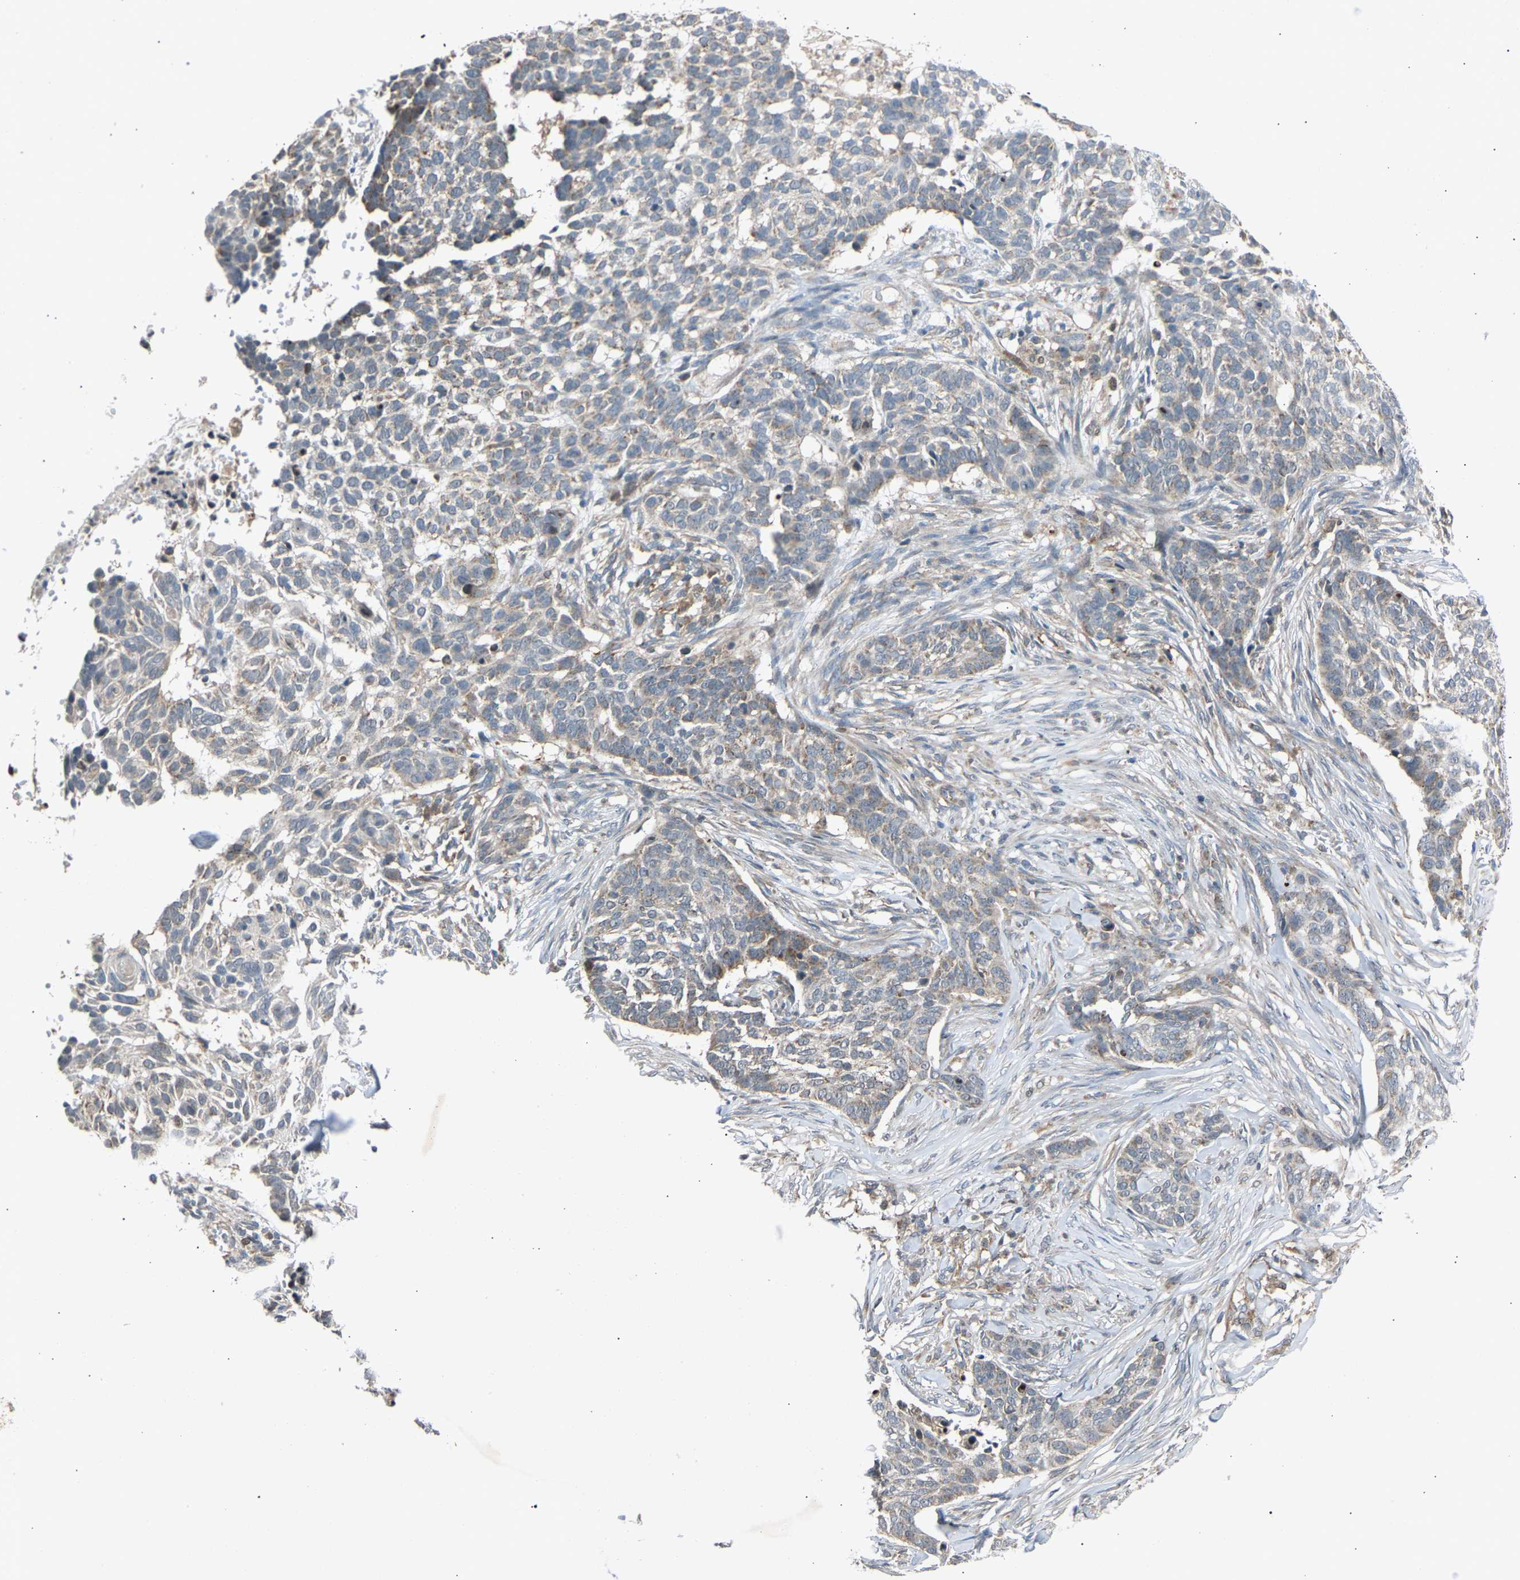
{"staining": {"intensity": "weak", "quantity": "<25%", "location": "cytoplasmic/membranous"}, "tissue": "skin cancer", "cell_type": "Tumor cells", "image_type": "cancer", "snomed": [{"axis": "morphology", "description": "Basal cell carcinoma"}, {"axis": "topography", "description": "Skin"}], "caption": "This is an IHC micrograph of skin basal cell carcinoma. There is no expression in tumor cells.", "gene": "SLIRP", "patient": {"sex": "male", "age": 85}}